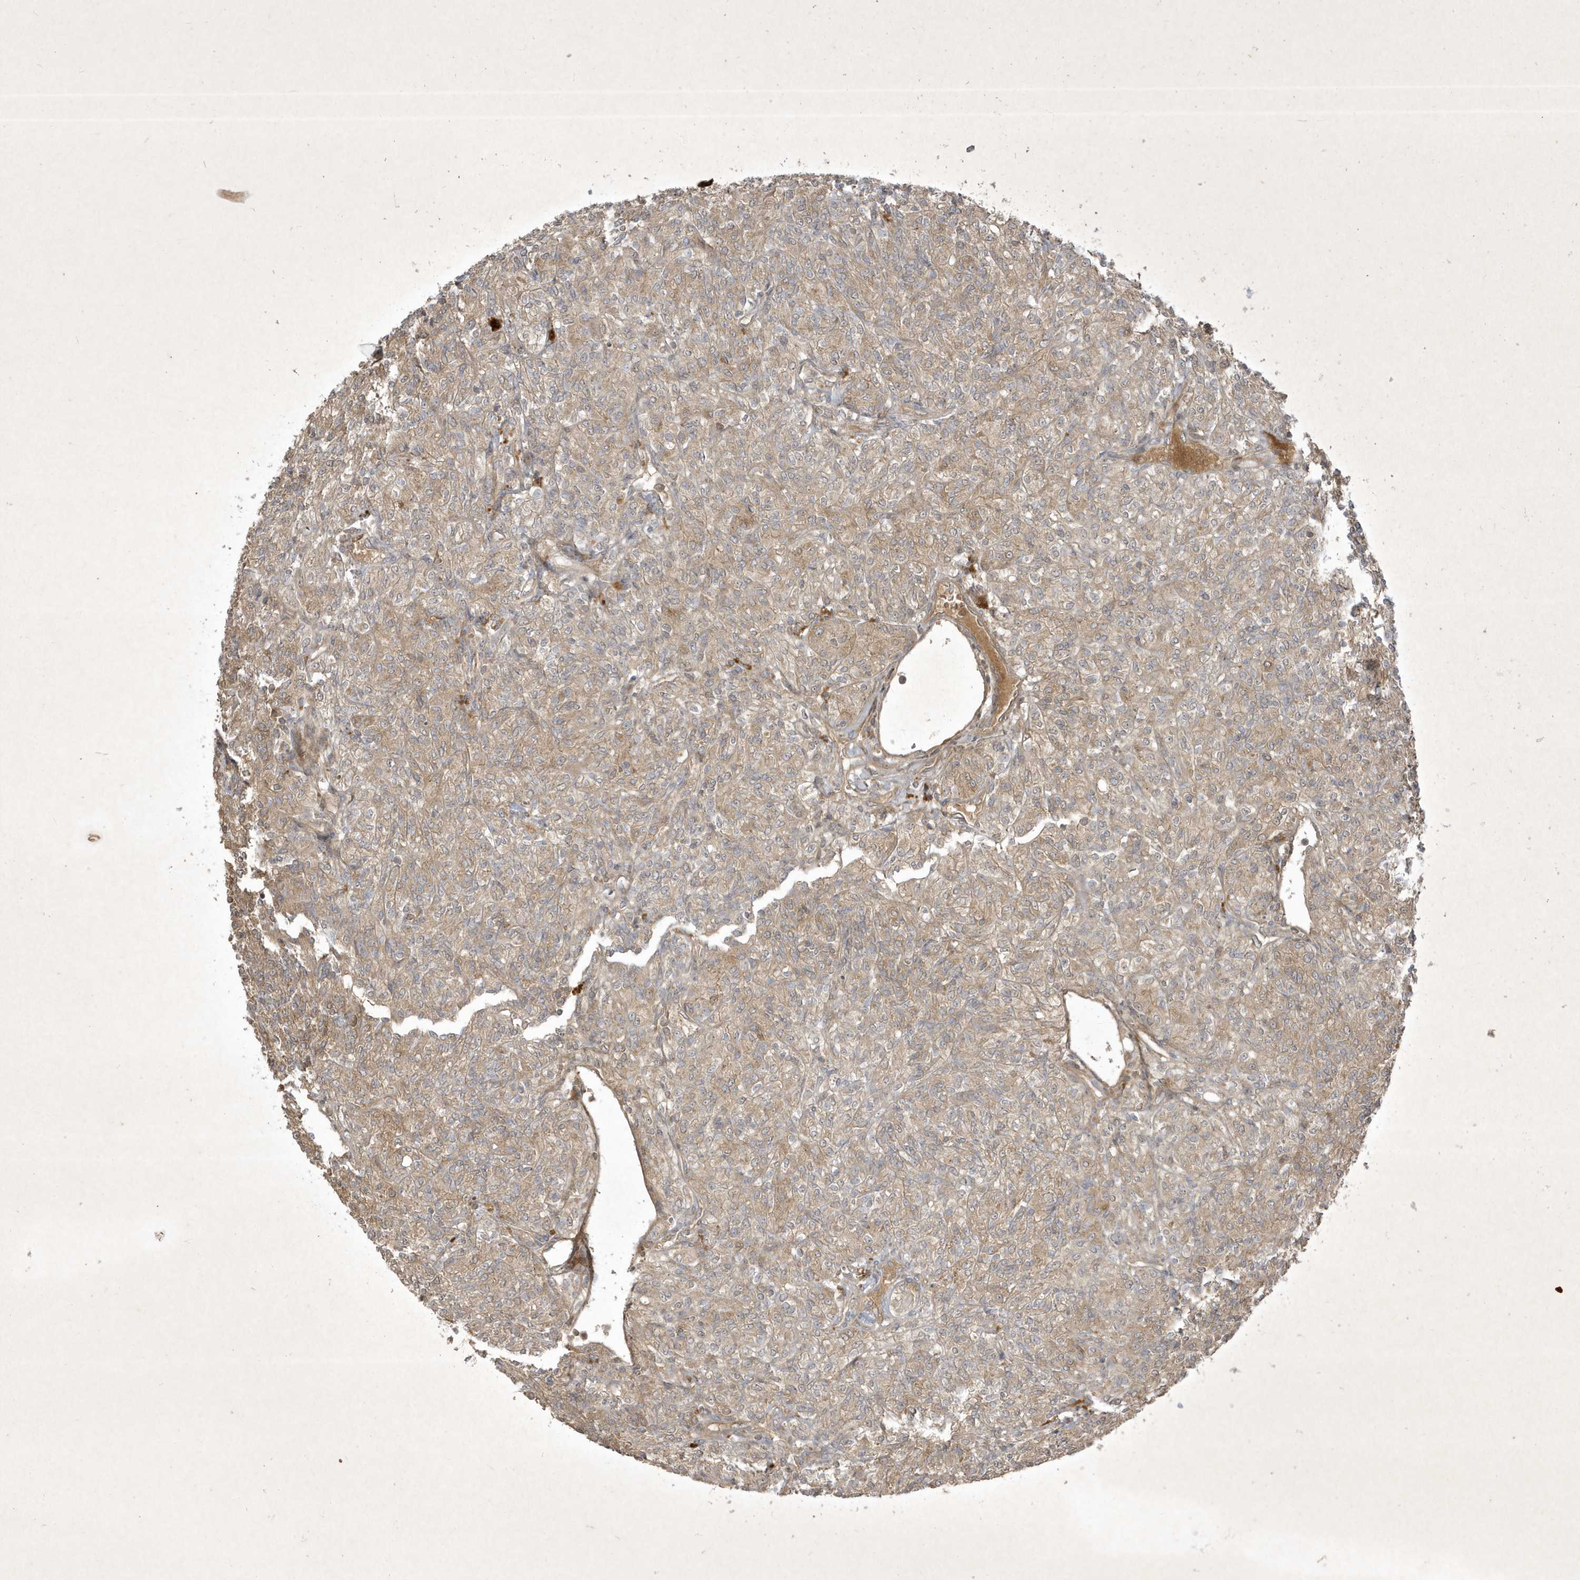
{"staining": {"intensity": "weak", "quantity": ">75%", "location": "cytoplasmic/membranous"}, "tissue": "renal cancer", "cell_type": "Tumor cells", "image_type": "cancer", "snomed": [{"axis": "morphology", "description": "Adenocarcinoma, NOS"}, {"axis": "topography", "description": "Kidney"}], "caption": "This is a micrograph of immunohistochemistry (IHC) staining of renal adenocarcinoma, which shows weak positivity in the cytoplasmic/membranous of tumor cells.", "gene": "FAM83C", "patient": {"sex": "male", "age": 77}}